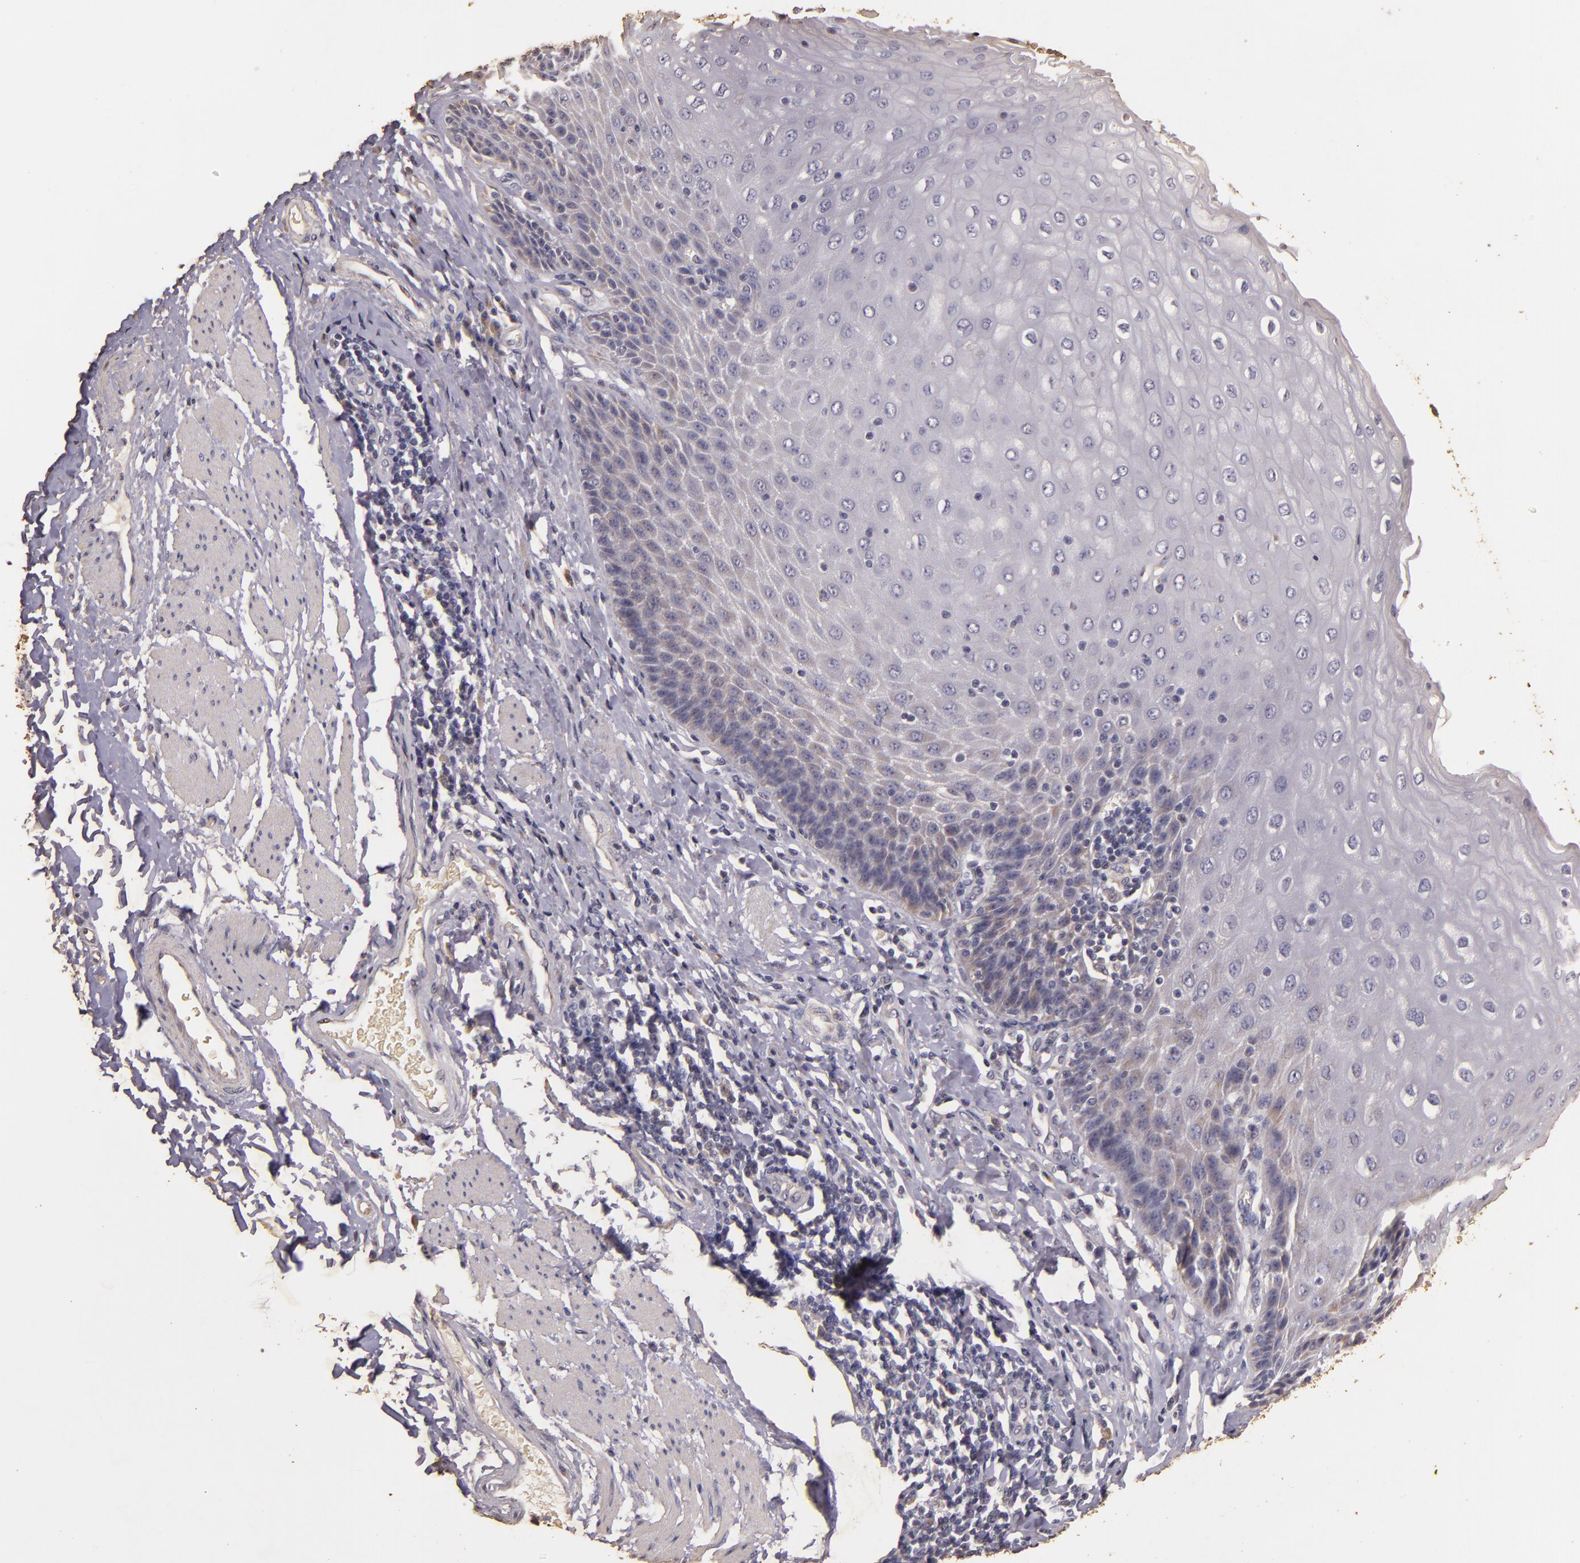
{"staining": {"intensity": "negative", "quantity": "none", "location": "none"}, "tissue": "esophagus", "cell_type": "Squamous epithelial cells", "image_type": "normal", "snomed": [{"axis": "morphology", "description": "Normal tissue, NOS"}, {"axis": "topography", "description": "Esophagus"}], "caption": "This is a image of IHC staining of normal esophagus, which shows no positivity in squamous epithelial cells. (DAB immunohistochemistry with hematoxylin counter stain).", "gene": "BCL2L13", "patient": {"sex": "female", "age": 61}}